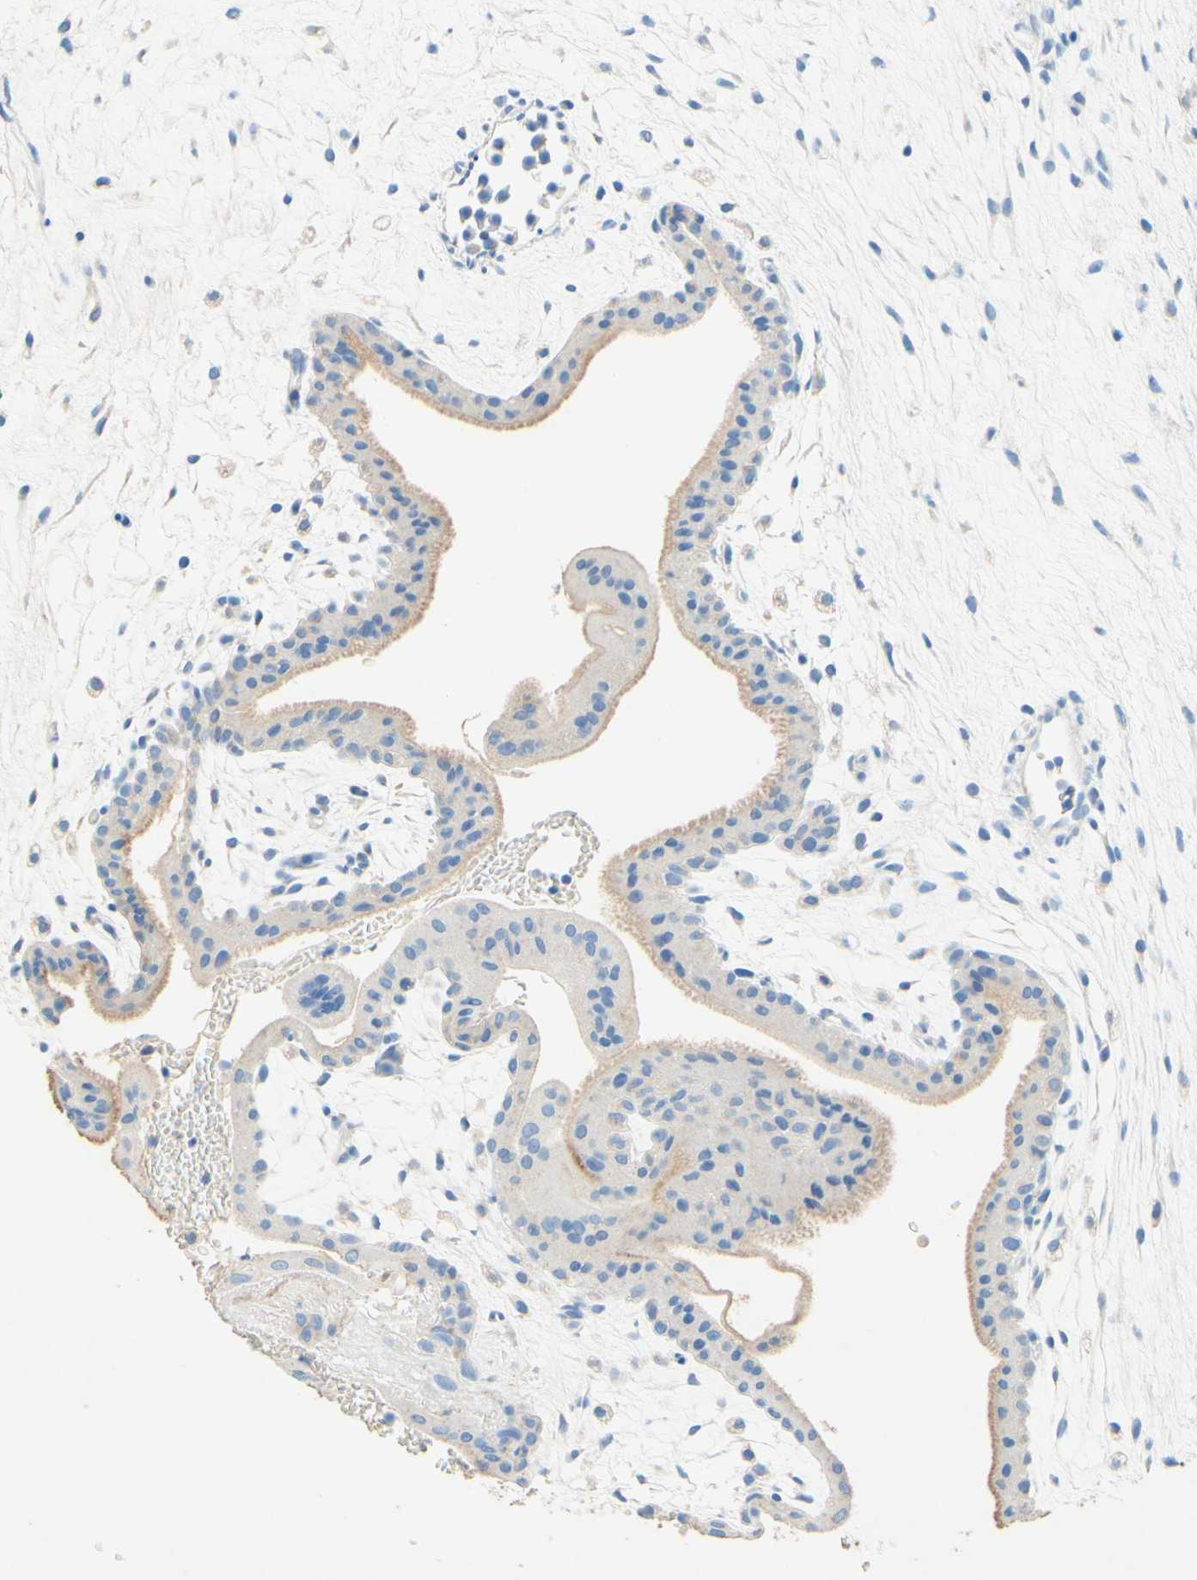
{"staining": {"intensity": "moderate", "quantity": "<25%", "location": "cytoplasmic/membranous"}, "tissue": "placenta", "cell_type": "Decidual cells", "image_type": "normal", "snomed": [{"axis": "morphology", "description": "Normal tissue, NOS"}, {"axis": "topography", "description": "Placenta"}], "caption": "The image shows staining of unremarkable placenta, revealing moderate cytoplasmic/membranous protein expression (brown color) within decidual cells. The staining is performed using DAB brown chromogen to label protein expression. The nuclei are counter-stained blue using hematoxylin.", "gene": "SLC46A1", "patient": {"sex": "female", "age": 35}}